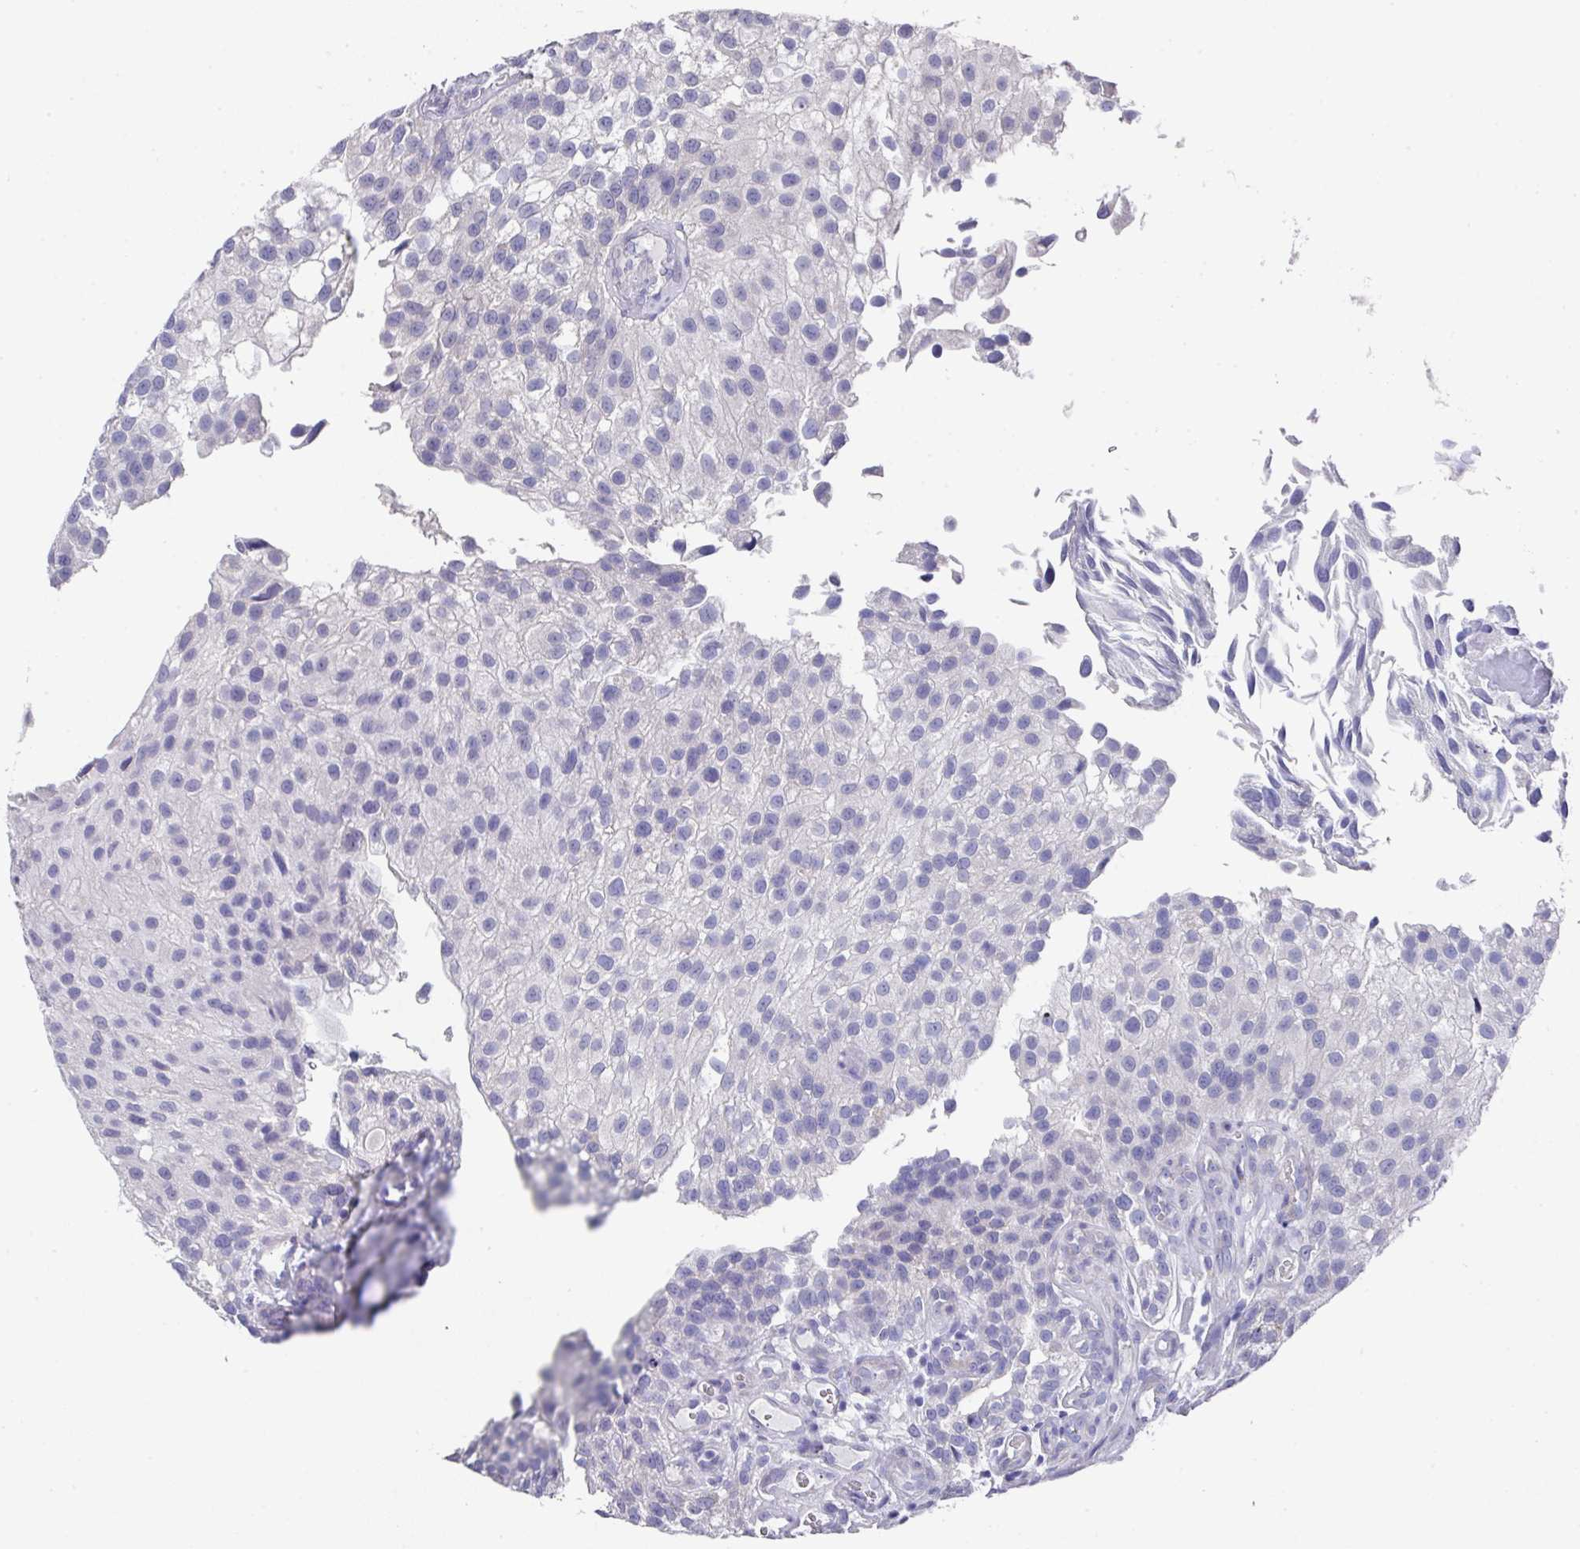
{"staining": {"intensity": "negative", "quantity": "none", "location": "none"}, "tissue": "urothelial cancer", "cell_type": "Tumor cells", "image_type": "cancer", "snomed": [{"axis": "morphology", "description": "Urothelial carcinoma, NOS"}, {"axis": "topography", "description": "Urinary bladder"}], "caption": "Urothelial cancer stained for a protein using immunohistochemistry reveals no staining tumor cells.", "gene": "DAZL", "patient": {"sex": "male", "age": 87}}